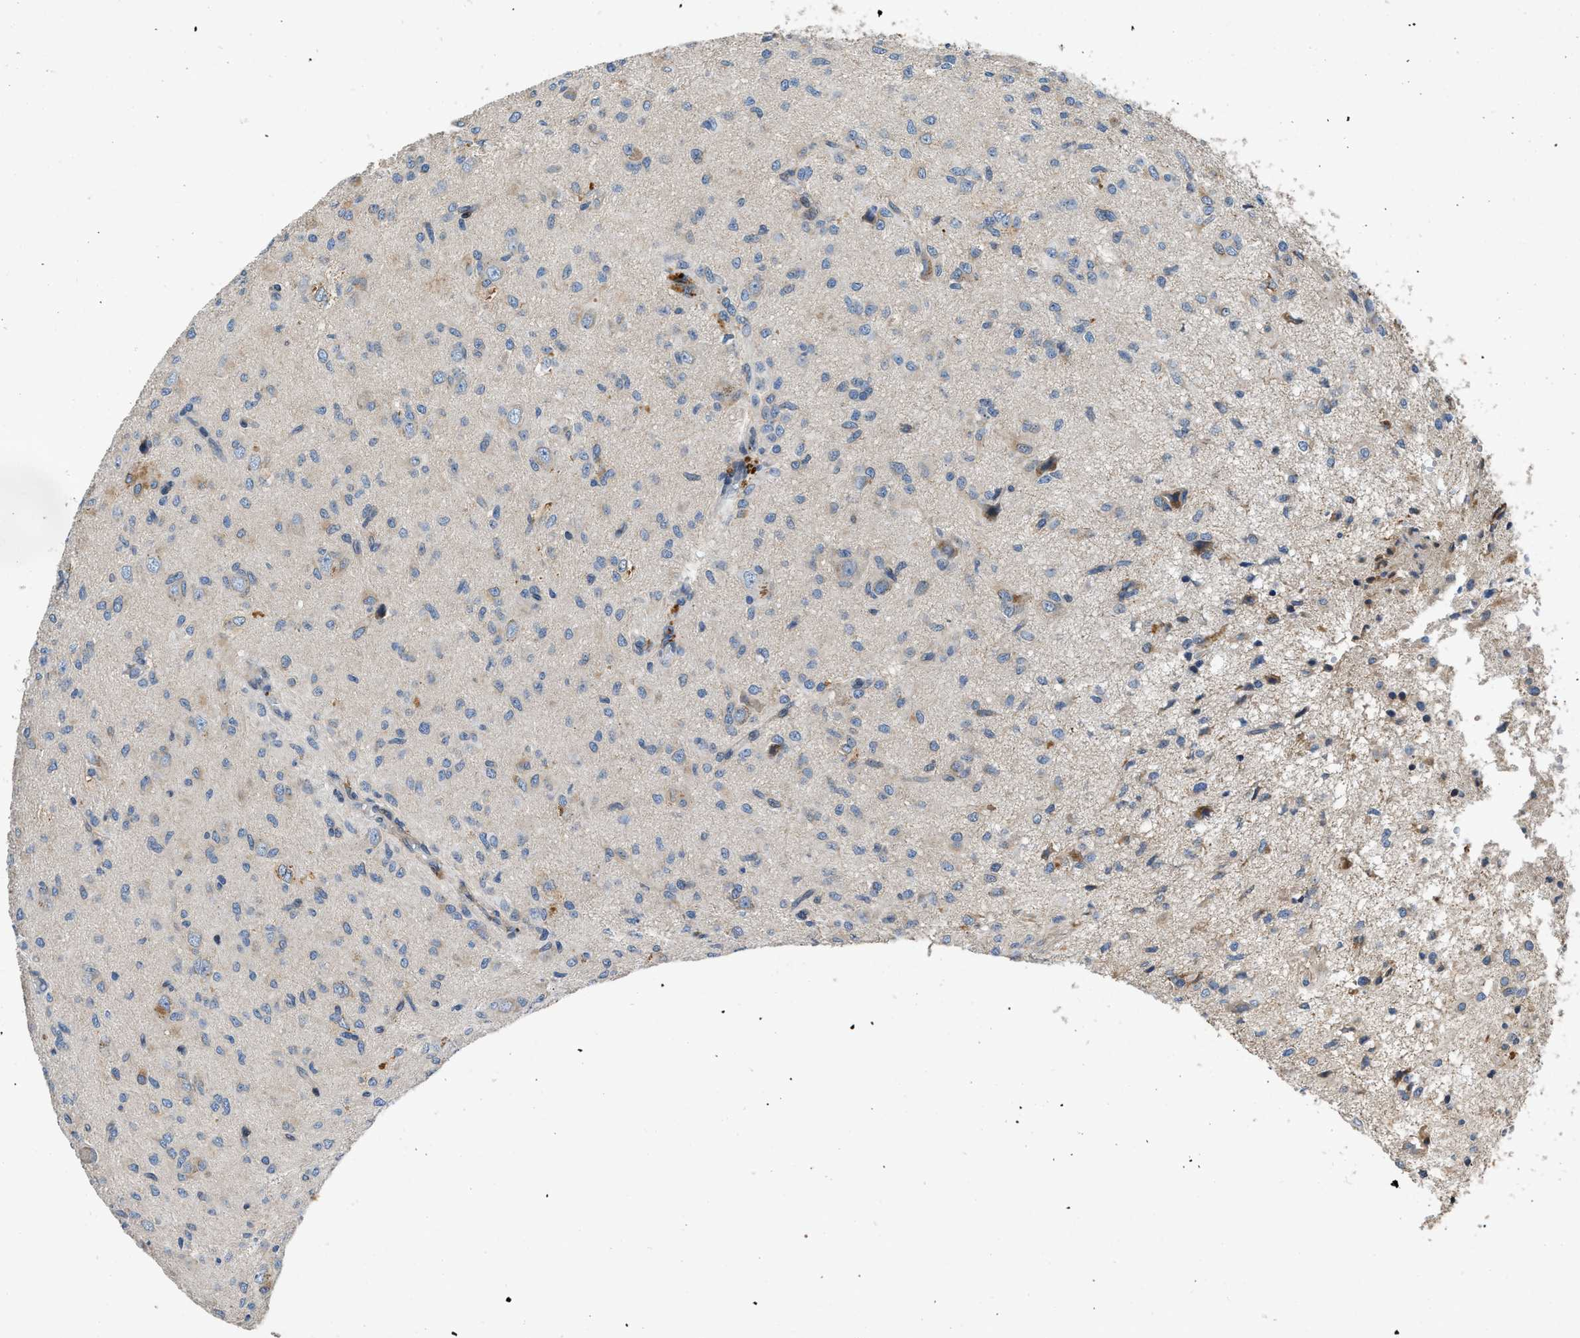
{"staining": {"intensity": "negative", "quantity": "none", "location": "none"}, "tissue": "glioma", "cell_type": "Tumor cells", "image_type": "cancer", "snomed": [{"axis": "morphology", "description": "Glioma, malignant, High grade"}, {"axis": "topography", "description": "Brain"}], "caption": "This is an immunohistochemistry micrograph of human glioma. There is no expression in tumor cells.", "gene": "GGCX", "patient": {"sex": "female", "age": 59}}